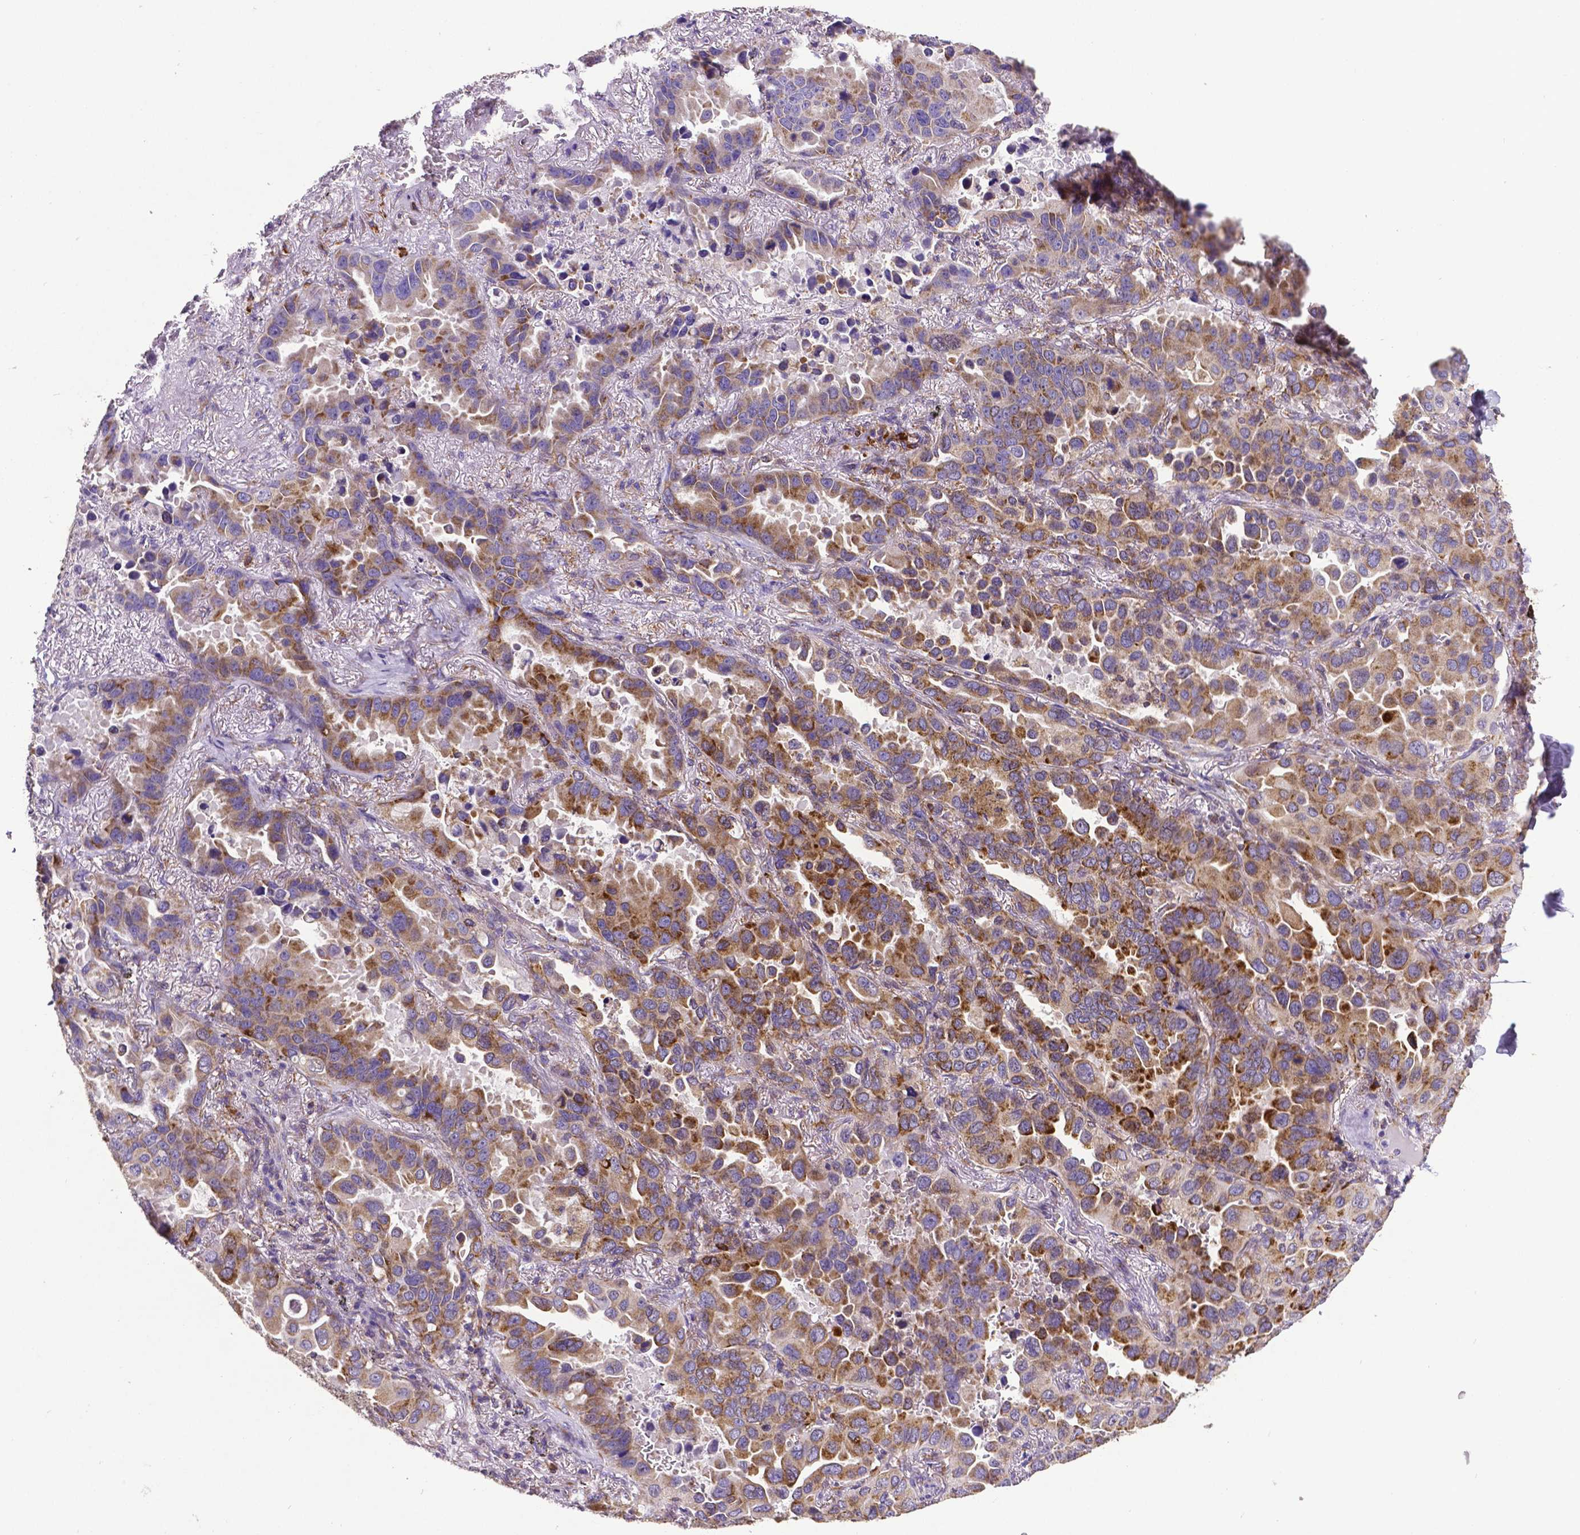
{"staining": {"intensity": "moderate", "quantity": ">75%", "location": "cytoplasmic/membranous"}, "tissue": "lung cancer", "cell_type": "Tumor cells", "image_type": "cancer", "snomed": [{"axis": "morphology", "description": "Adenocarcinoma, NOS"}, {"axis": "topography", "description": "Lung"}], "caption": "IHC of lung cancer reveals medium levels of moderate cytoplasmic/membranous positivity in about >75% of tumor cells.", "gene": "MTDH", "patient": {"sex": "male", "age": 64}}